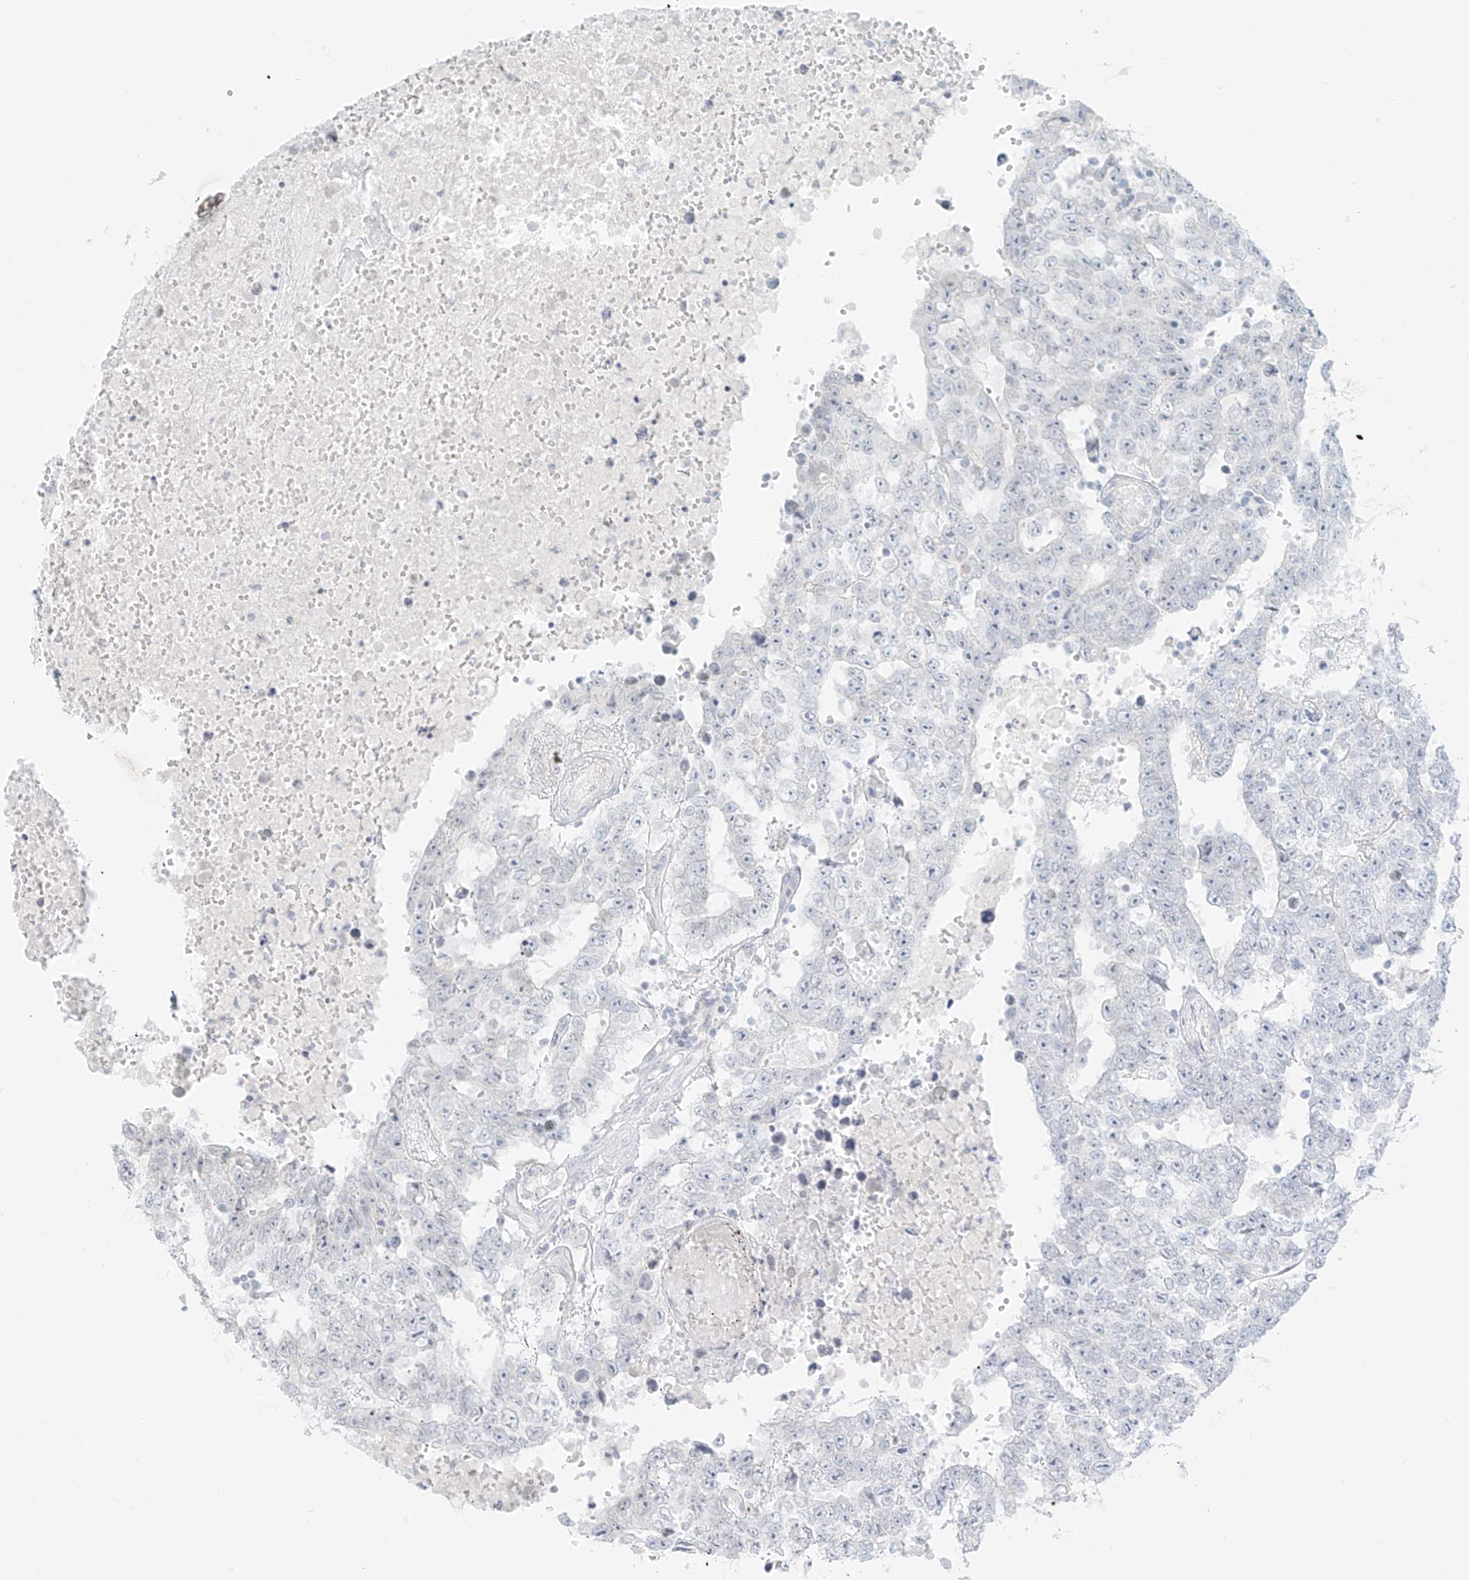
{"staining": {"intensity": "negative", "quantity": "none", "location": "none"}, "tissue": "testis cancer", "cell_type": "Tumor cells", "image_type": "cancer", "snomed": [{"axis": "morphology", "description": "Carcinoma, Embryonal, NOS"}, {"axis": "topography", "description": "Testis"}], "caption": "This histopathology image is of testis cancer (embryonal carcinoma) stained with immunohistochemistry (IHC) to label a protein in brown with the nuclei are counter-stained blue. There is no staining in tumor cells.", "gene": "OSBPL7", "patient": {"sex": "male", "age": 25}}